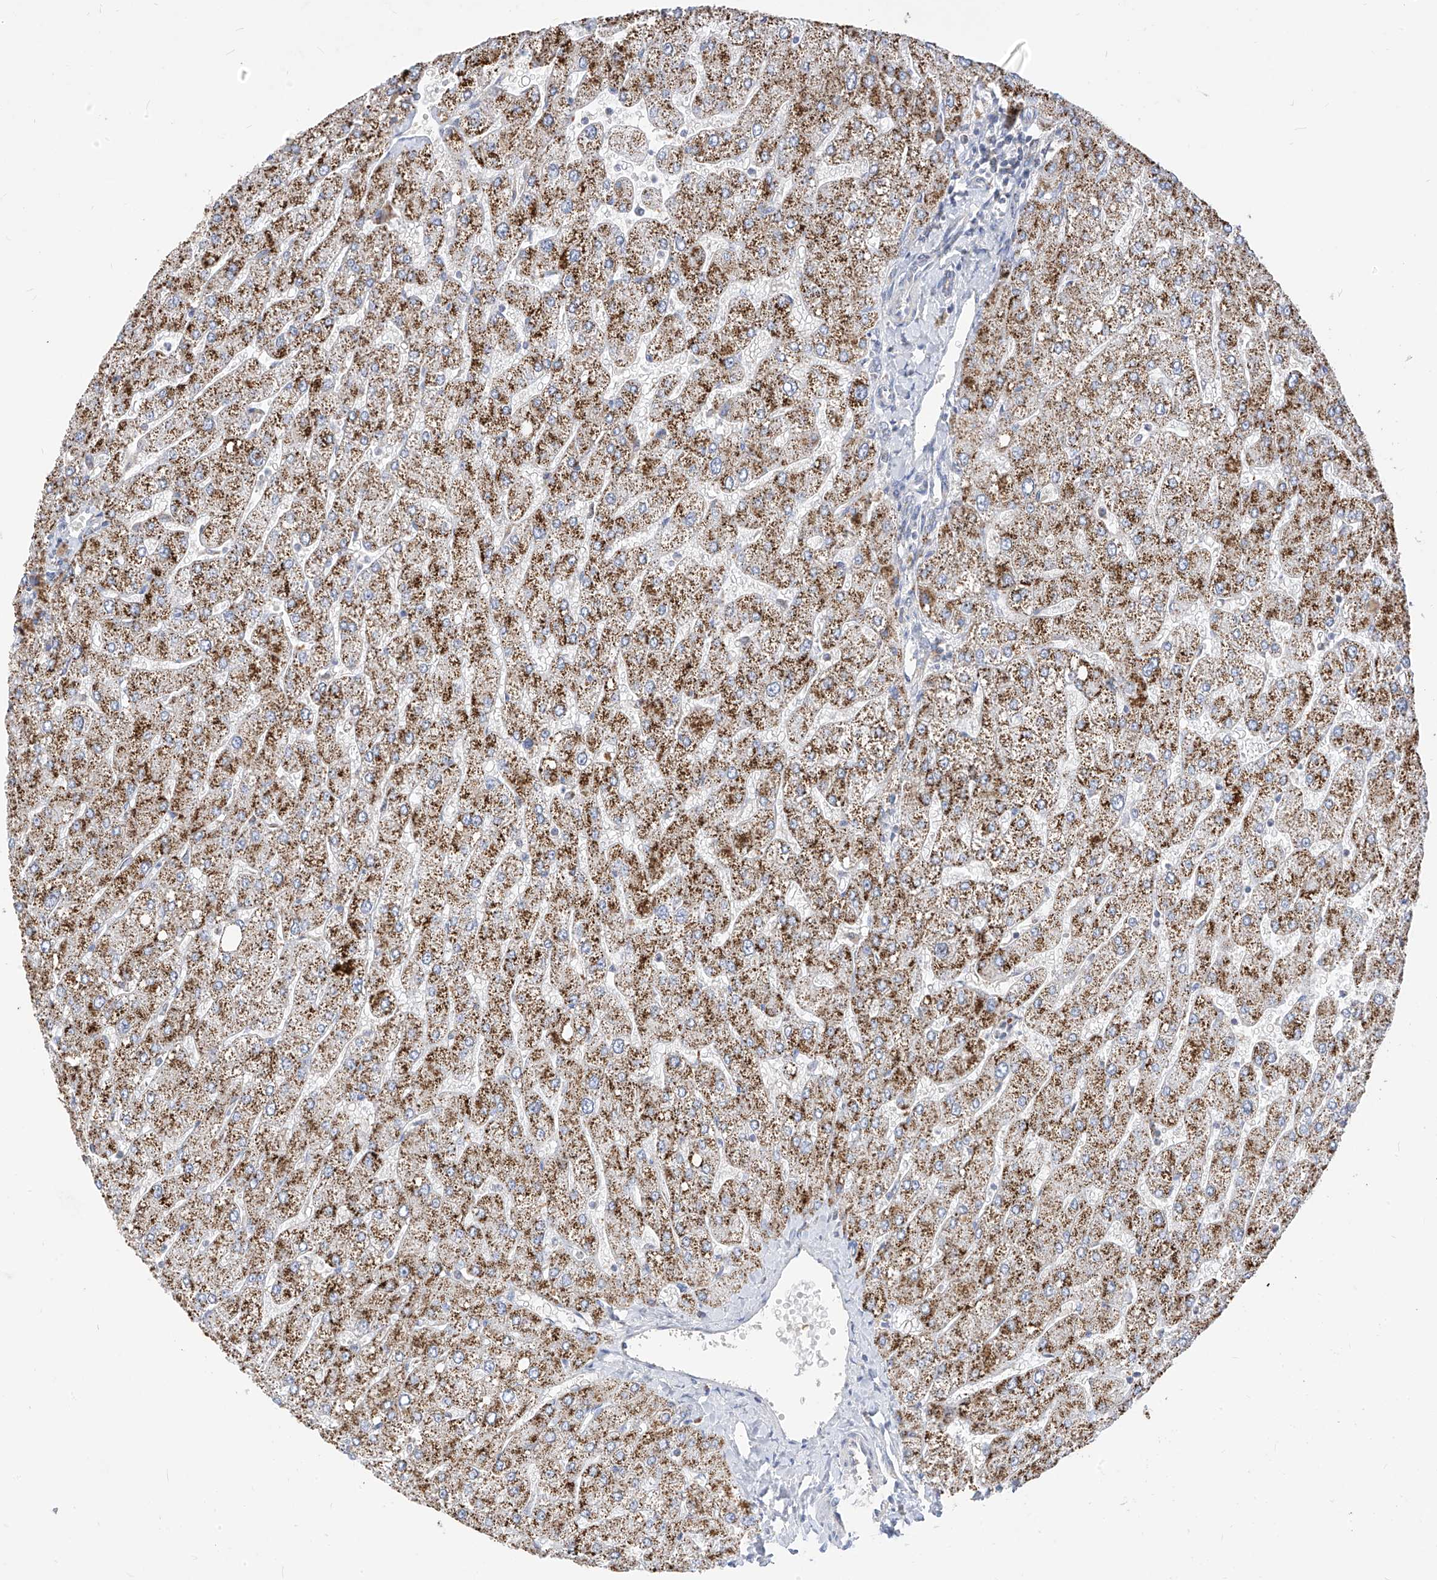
{"staining": {"intensity": "negative", "quantity": "none", "location": "none"}, "tissue": "liver", "cell_type": "Cholangiocytes", "image_type": "normal", "snomed": [{"axis": "morphology", "description": "Normal tissue, NOS"}, {"axis": "topography", "description": "Liver"}], "caption": "Immunohistochemistry (IHC) photomicrograph of benign human liver stained for a protein (brown), which shows no expression in cholangiocytes.", "gene": "RASA2", "patient": {"sex": "male", "age": 55}}